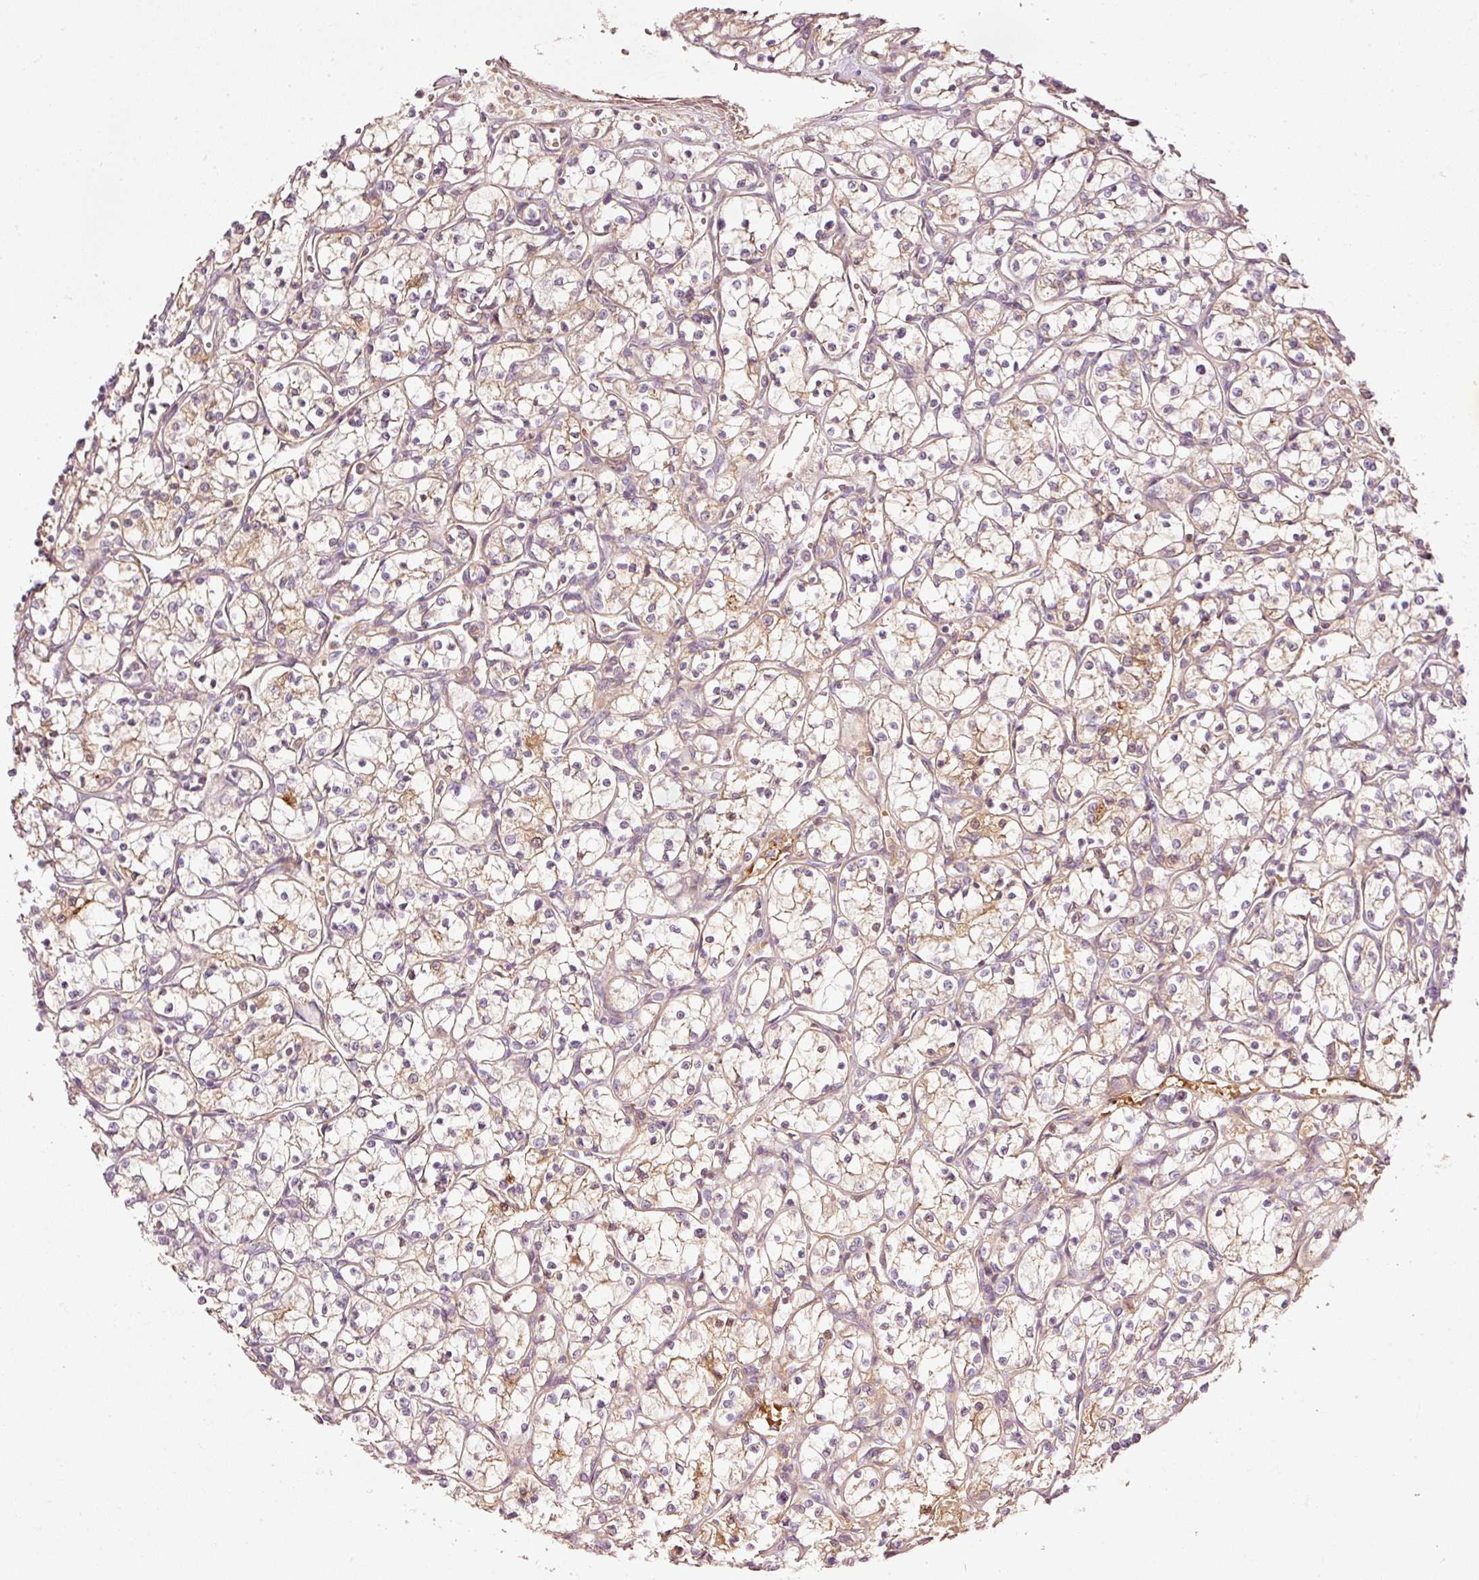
{"staining": {"intensity": "weak", "quantity": ">75%", "location": "cytoplasmic/membranous"}, "tissue": "renal cancer", "cell_type": "Tumor cells", "image_type": "cancer", "snomed": [{"axis": "morphology", "description": "Adenocarcinoma, NOS"}, {"axis": "topography", "description": "Kidney"}], "caption": "The photomicrograph shows immunohistochemical staining of renal cancer (adenocarcinoma). There is weak cytoplasmic/membranous expression is present in approximately >75% of tumor cells. The protein is shown in brown color, while the nuclei are stained blue.", "gene": "SERPING1", "patient": {"sex": "female", "age": 69}}